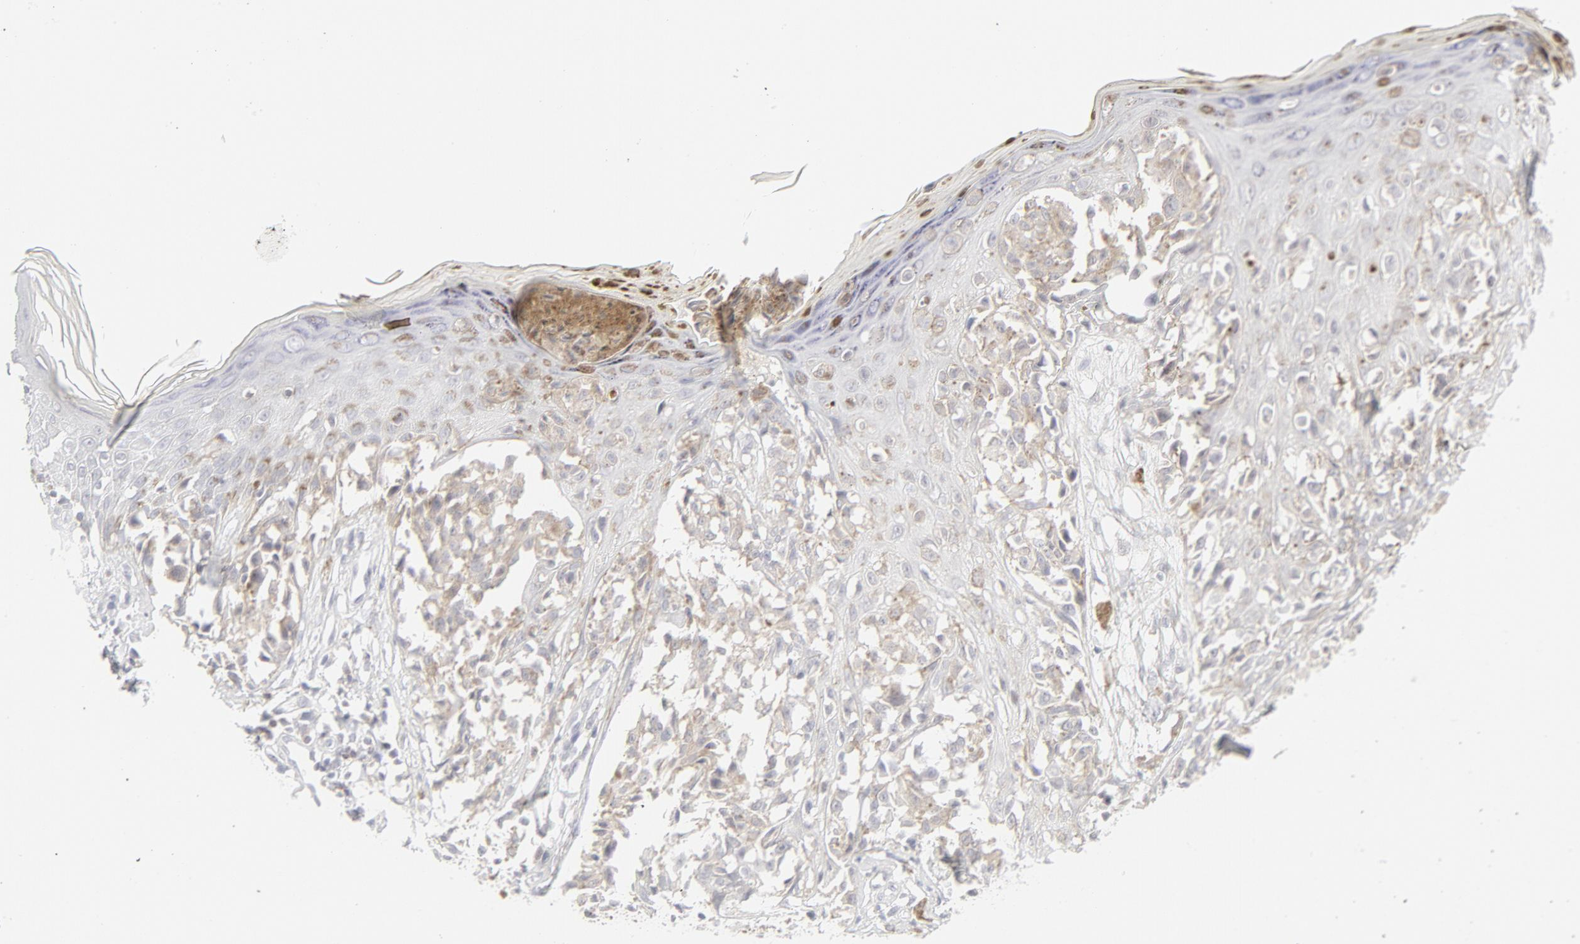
{"staining": {"intensity": "weak", "quantity": "25%-75%", "location": "cytoplasmic/membranous"}, "tissue": "melanoma", "cell_type": "Tumor cells", "image_type": "cancer", "snomed": [{"axis": "morphology", "description": "Malignant melanoma, NOS"}, {"axis": "topography", "description": "Skin"}], "caption": "The photomicrograph reveals immunohistochemical staining of melanoma. There is weak cytoplasmic/membranous positivity is appreciated in approximately 25%-75% of tumor cells. The protein is shown in brown color, while the nuclei are stained blue.", "gene": "PRKCB", "patient": {"sex": "female", "age": 38}}